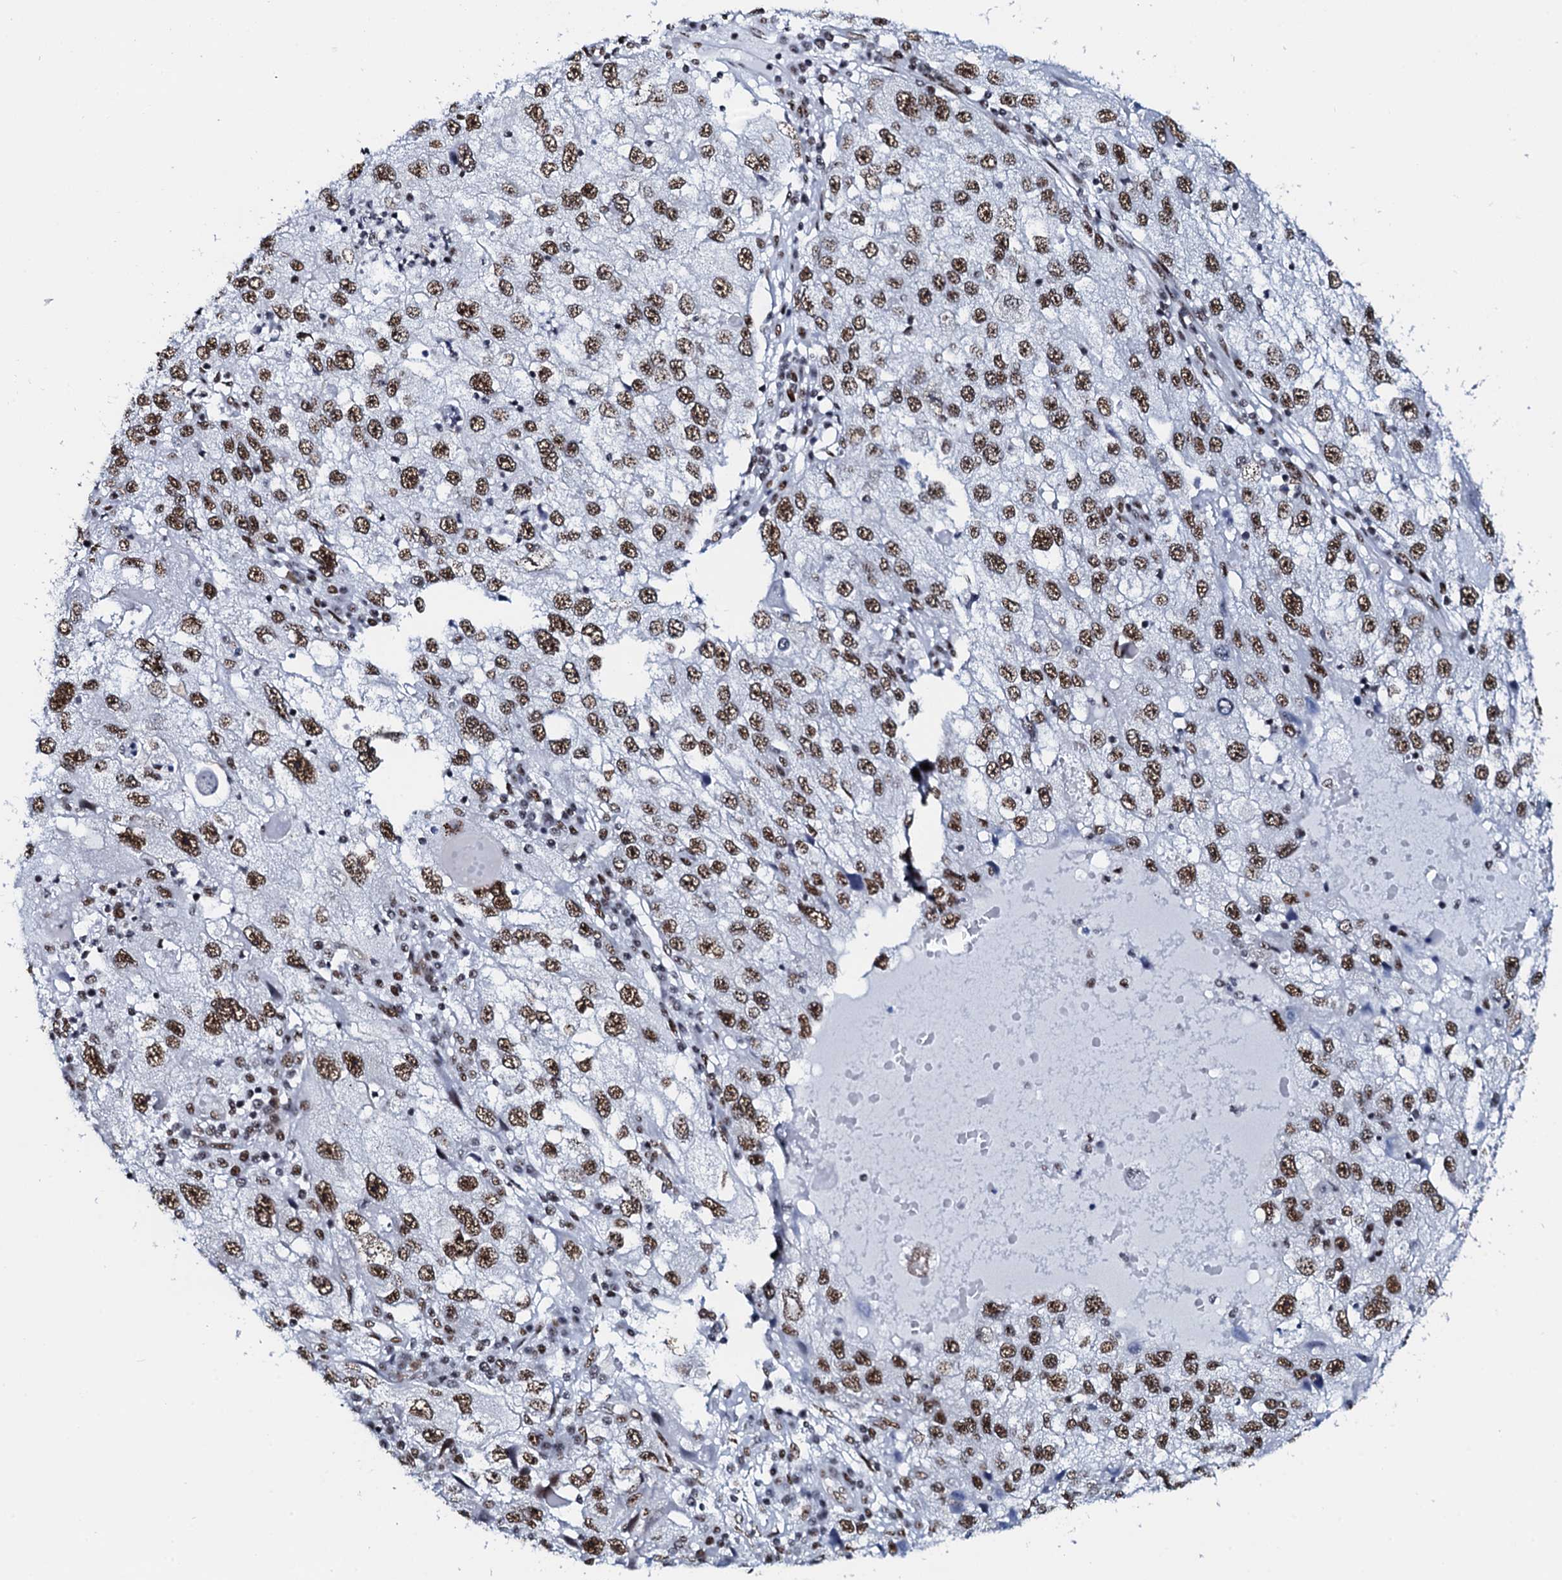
{"staining": {"intensity": "strong", "quantity": ">75%", "location": "nuclear"}, "tissue": "endometrial cancer", "cell_type": "Tumor cells", "image_type": "cancer", "snomed": [{"axis": "morphology", "description": "Adenocarcinoma, NOS"}, {"axis": "topography", "description": "Endometrium"}], "caption": "Endometrial cancer stained for a protein shows strong nuclear positivity in tumor cells. (DAB IHC with brightfield microscopy, high magnification).", "gene": "NKAPD1", "patient": {"sex": "female", "age": 49}}